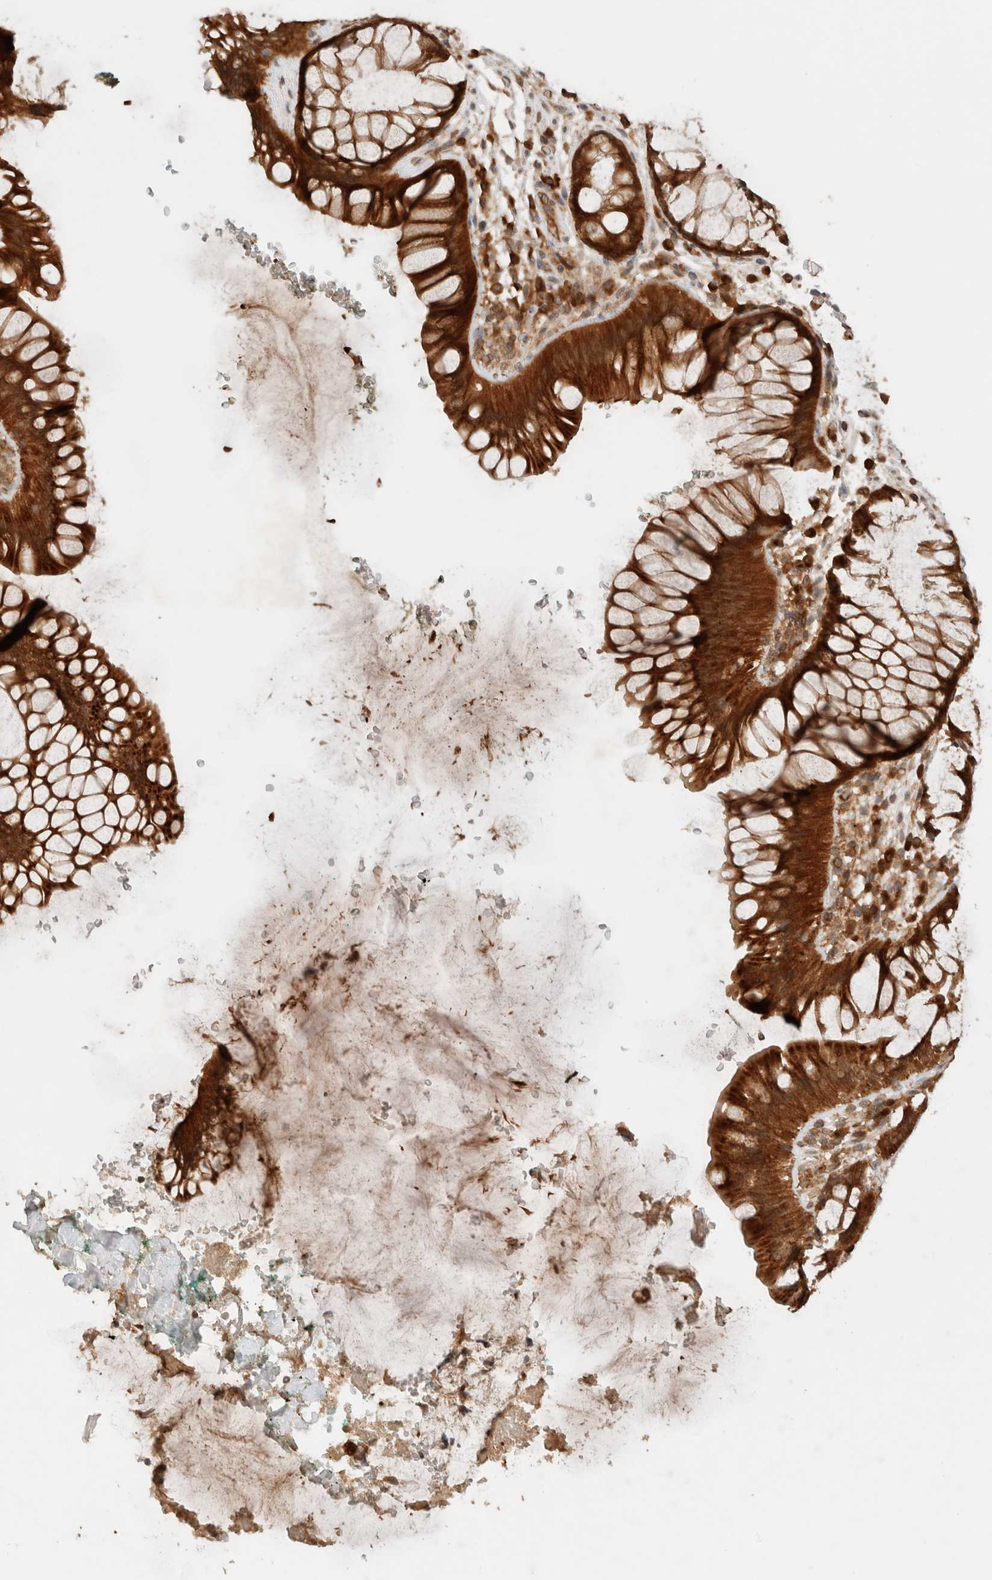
{"staining": {"intensity": "strong", "quantity": ">75%", "location": "cytoplasmic/membranous"}, "tissue": "rectum", "cell_type": "Glandular cells", "image_type": "normal", "snomed": [{"axis": "morphology", "description": "Normal tissue, NOS"}, {"axis": "topography", "description": "Rectum"}], "caption": "Approximately >75% of glandular cells in unremarkable rectum show strong cytoplasmic/membranous protein expression as visualized by brown immunohistochemical staining.", "gene": "ARFGEF2", "patient": {"sex": "male", "age": 51}}